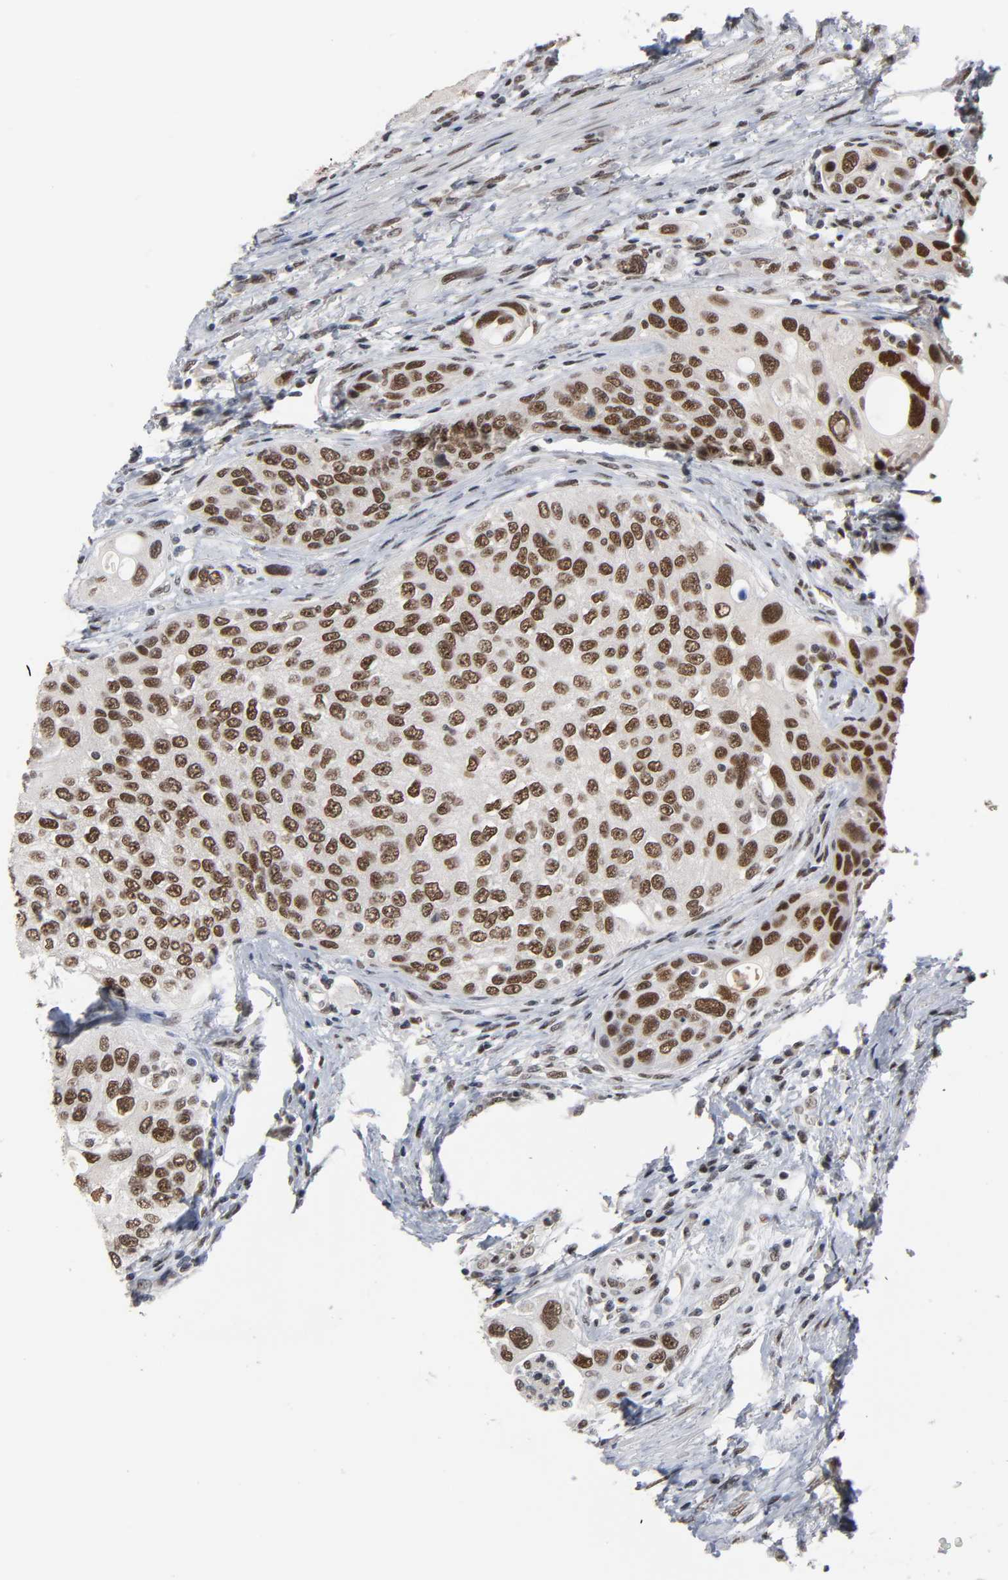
{"staining": {"intensity": "strong", "quantity": ">75%", "location": "nuclear"}, "tissue": "urothelial cancer", "cell_type": "Tumor cells", "image_type": "cancer", "snomed": [{"axis": "morphology", "description": "Urothelial carcinoma, High grade"}, {"axis": "topography", "description": "Urinary bladder"}], "caption": "Urothelial cancer stained for a protein displays strong nuclear positivity in tumor cells. Using DAB (3,3'-diaminobenzidine) (brown) and hematoxylin (blue) stains, captured at high magnification using brightfield microscopy.", "gene": "TRIM33", "patient": {"sex": "female", "age": 56}}